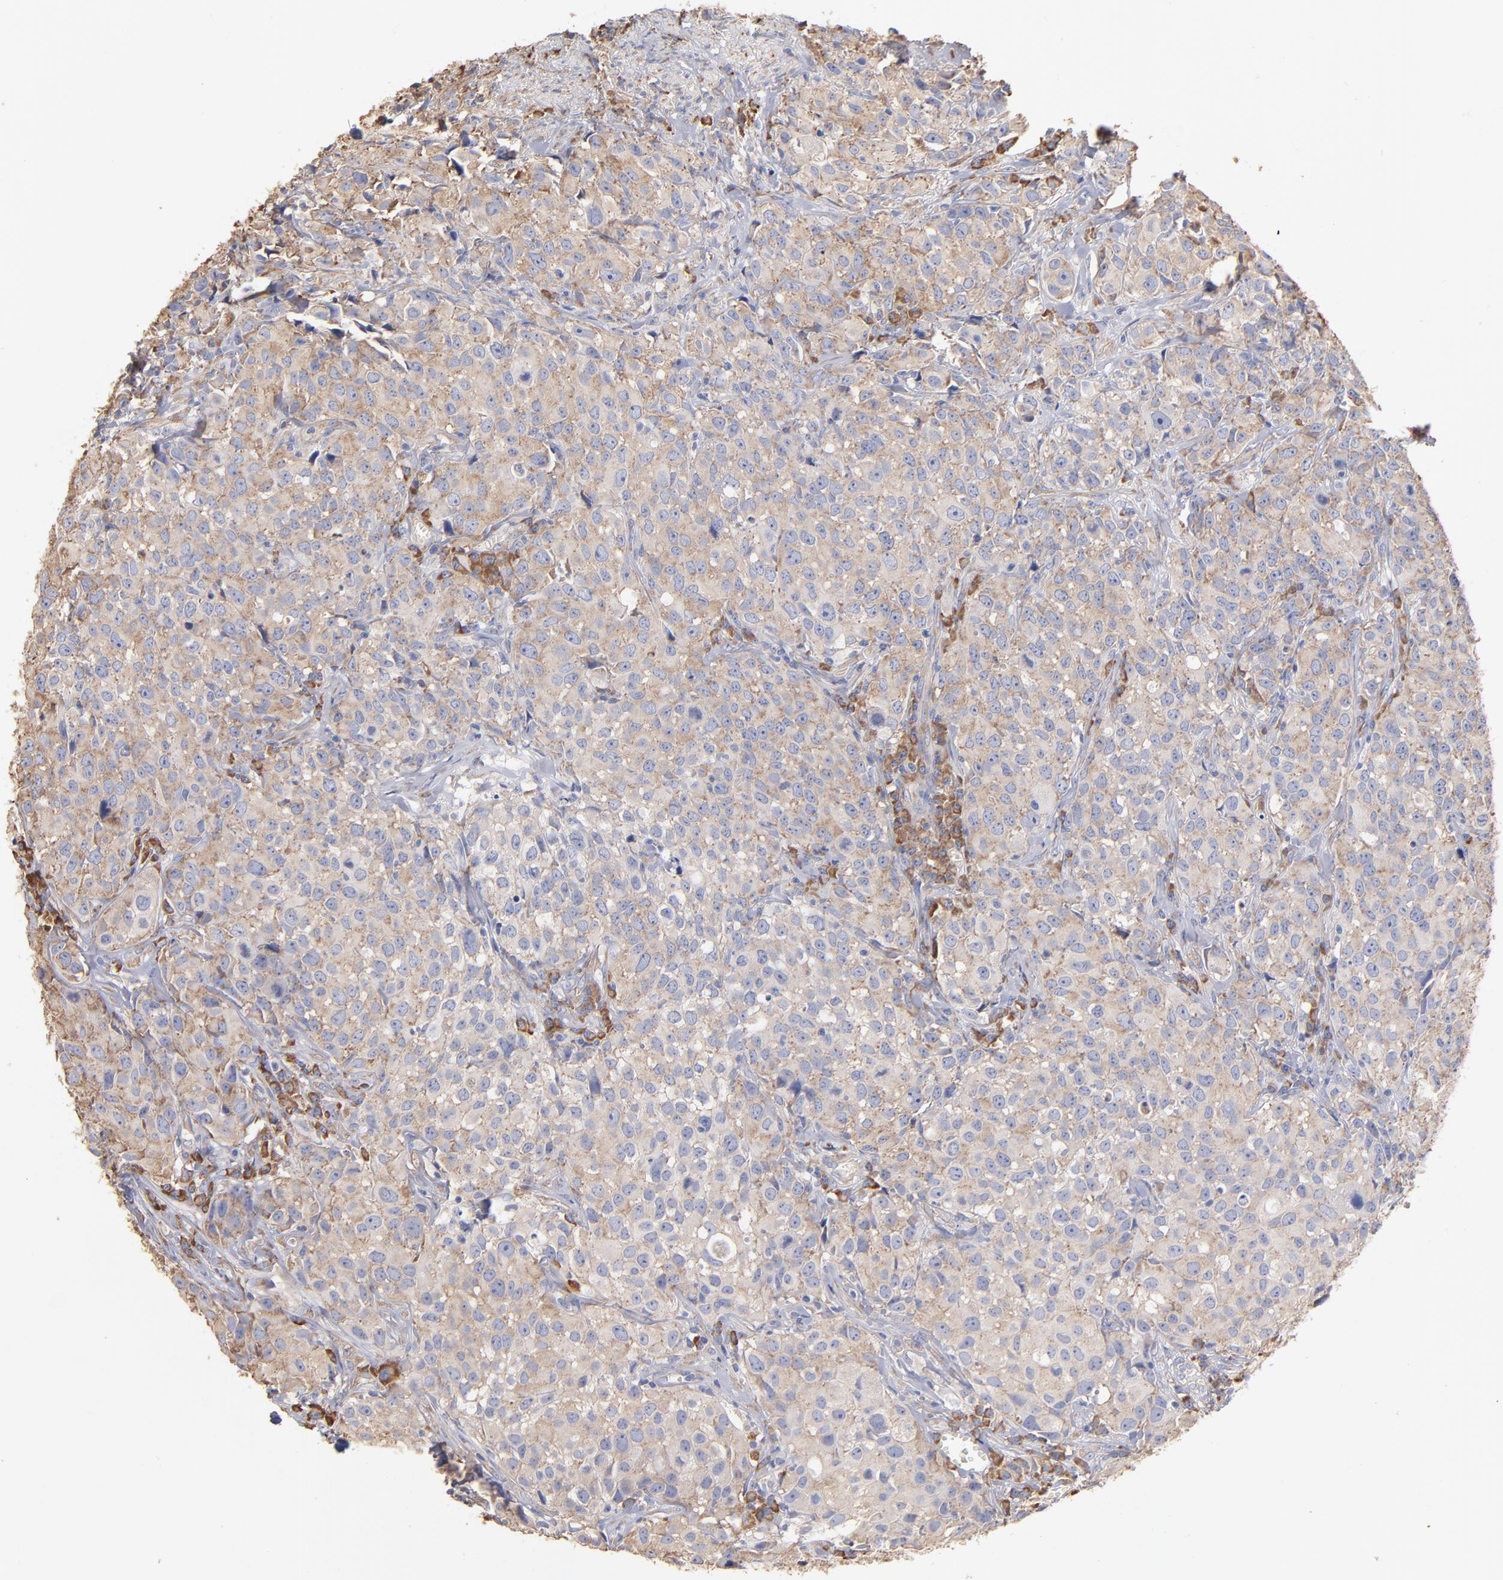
{"staining": {"intensity": "negative", "quantity": "none", "location": "none"}, "tissue": "urothelial cancer", "cell_type": "Tumor cells", "image_type": "cancer", "snomed": [{"axis": "morphology", "description": "Urothelial carcinoma, High grade"}, {"axis": "topography", "description": "Urinary bladder"}], "caption": "DAB immunohistochemical staining of urothelial cancer exhibits no significant positivity in tumor cells.", "gene": "RPL9", "patient": {"sex": "female", "age": 75}}